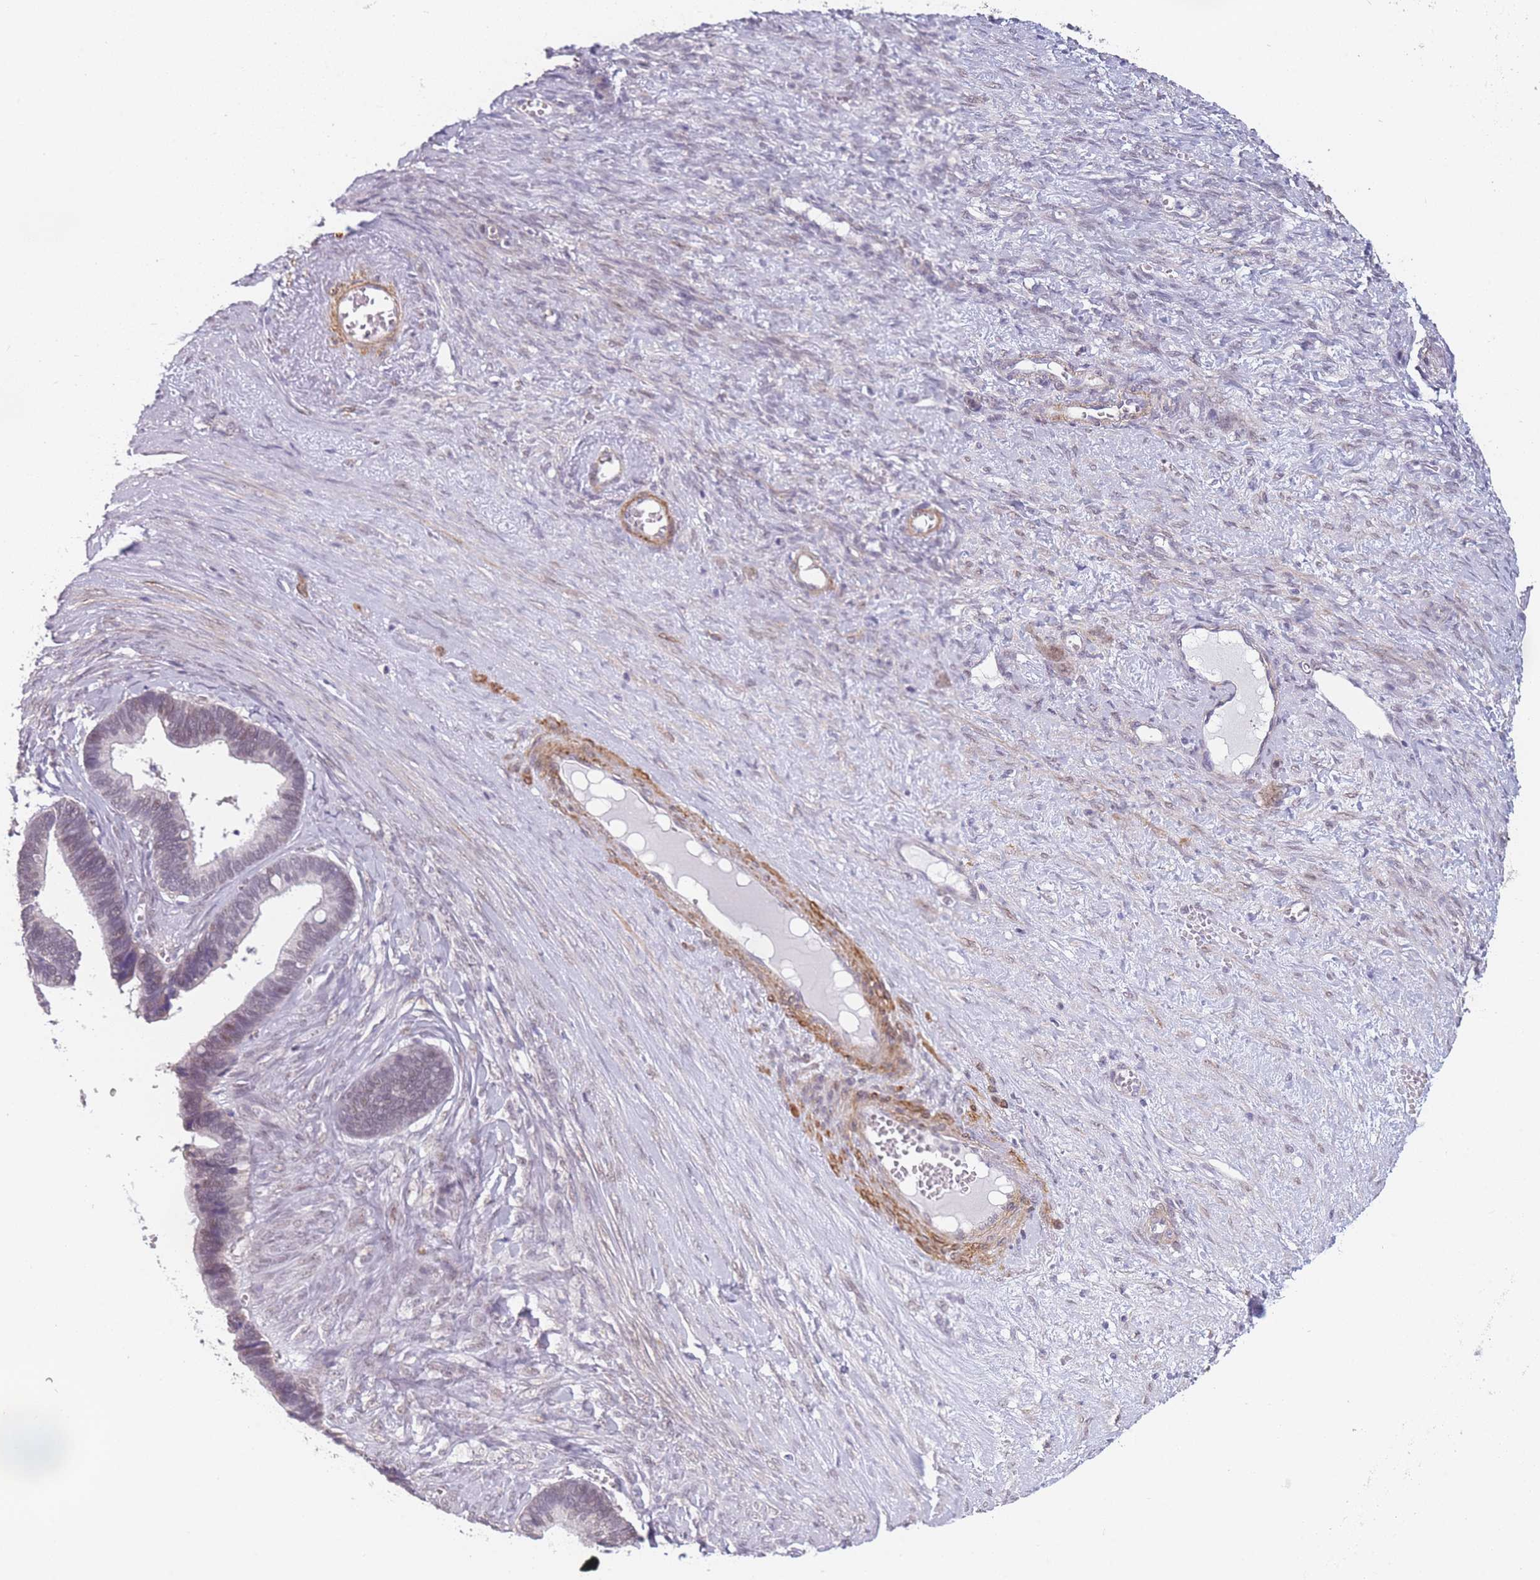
{"staining": {"intensity": "negative", "quantity": "none", "location": "none"}, "tissue": "ovarian cancer", "cell_type": "Tumor cells", "image_type": "cancer", "snomed": [{"axis": "morphology", "description": "Cystadenocarcinoma, serous, NOS"}, {"axis": "topography", "description": "Ovary"}], "caption": "Immunohistochemistry histopathology image of neoplastic tissue: ovarian cancer stained with DAB (3,3'-diaminobenzidine) shows no significant protein staining in tumor cells. (Stains: DAB immunohistochemistry with hematoxylin counter stain, Microscopy: brightfield microscopy at high magnification).", "gene": "SIN3B", "patient": {"sex": "female", "age": 56}}